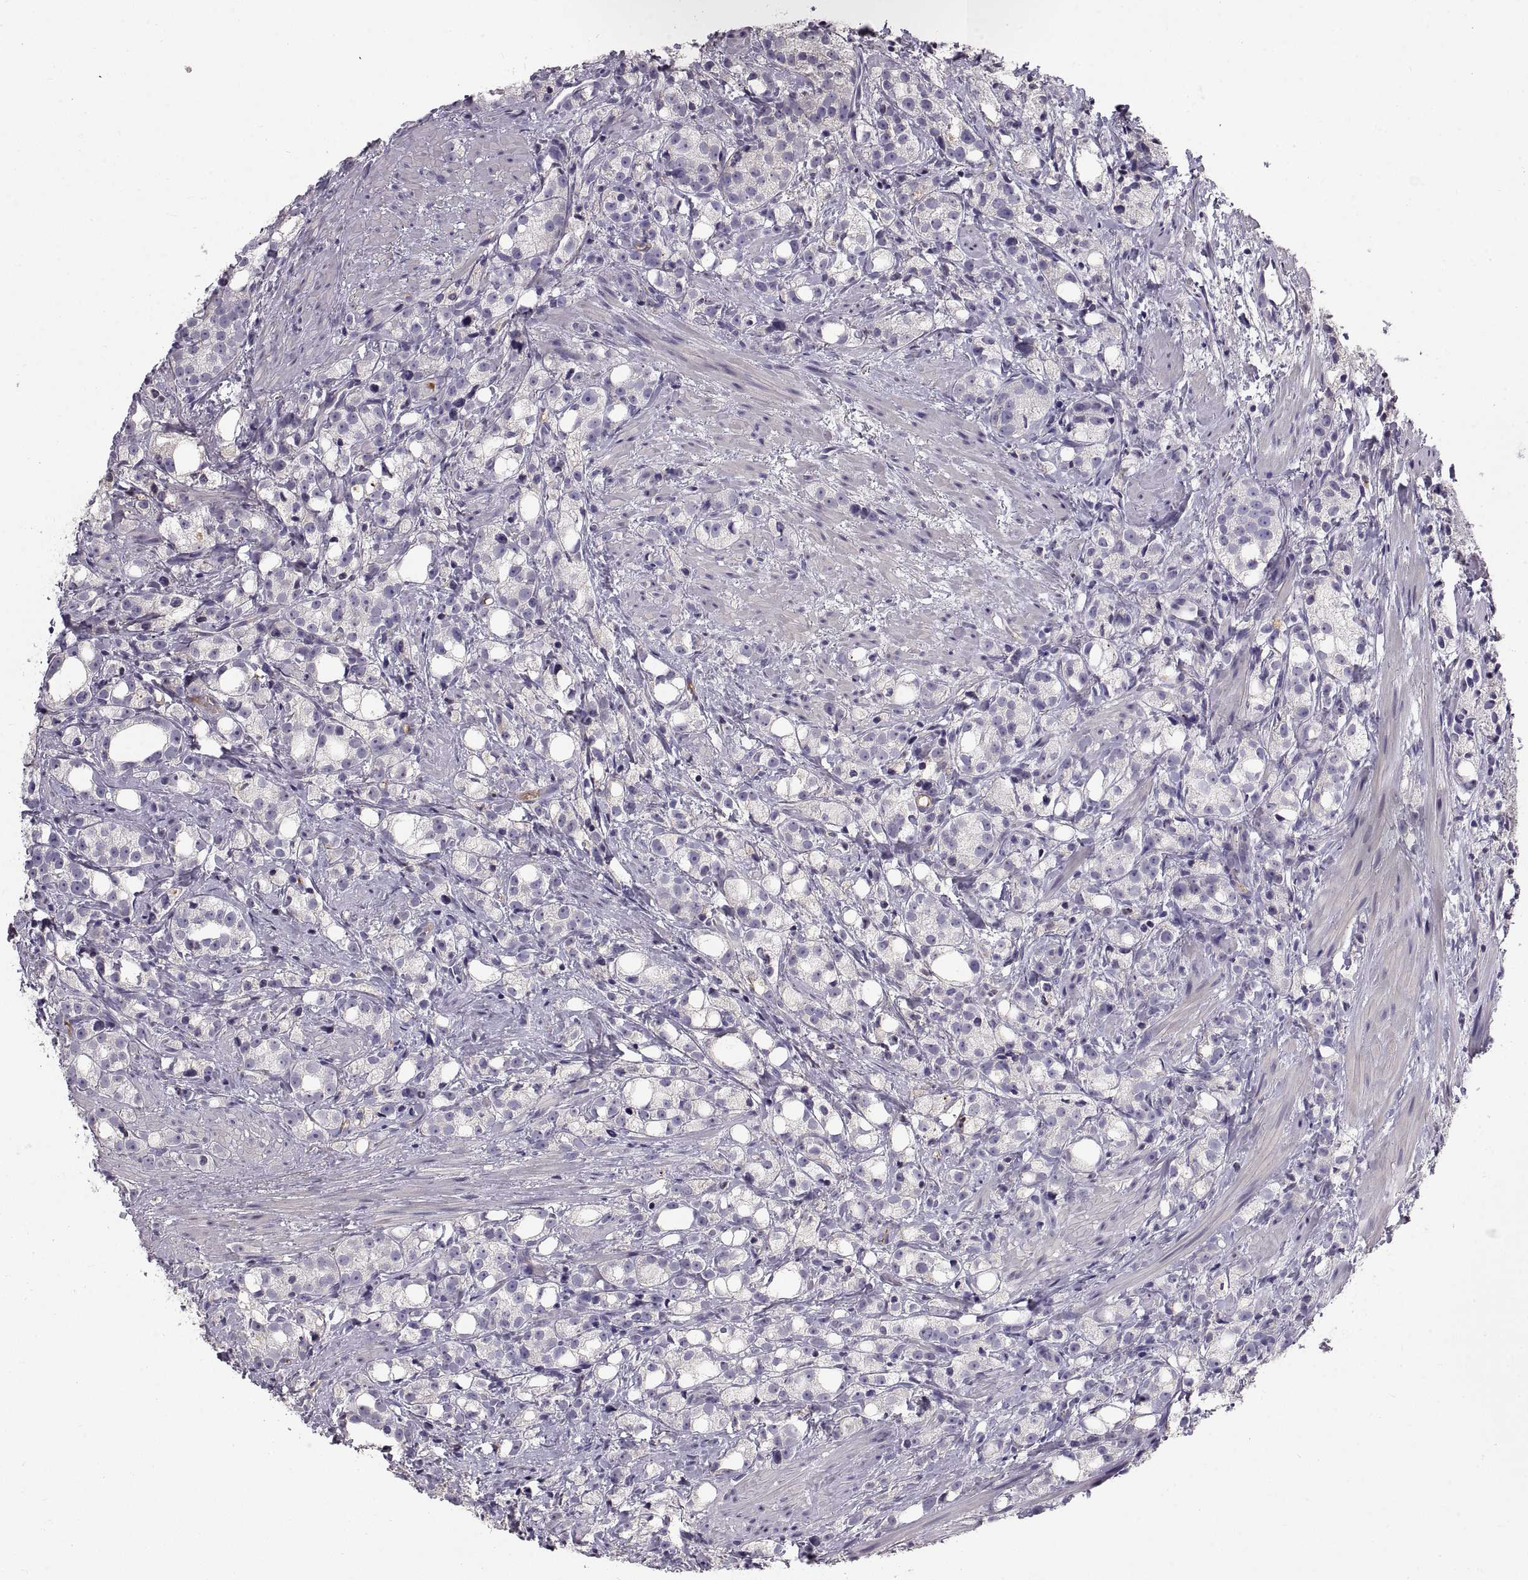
{"staining": {"intensity": "negative", "quantity": "none", "location": "none"}, "tissue": "prostate cancer", "cell_type": "Tumor cells", "image_type": "cancer", "snomed": [{"axis": "morphology", "description": "Adenocarcinoma, High grade"}, {"axis": "topography", "description": "Prostate"}], "caption": "This is an immunohistochemistry histopathology image of prostate high-grade adenocarcinoma. There is no expression in tumor cells.", "gene": "ADAM32", "patient": {"sex": "male", "age": 53}}